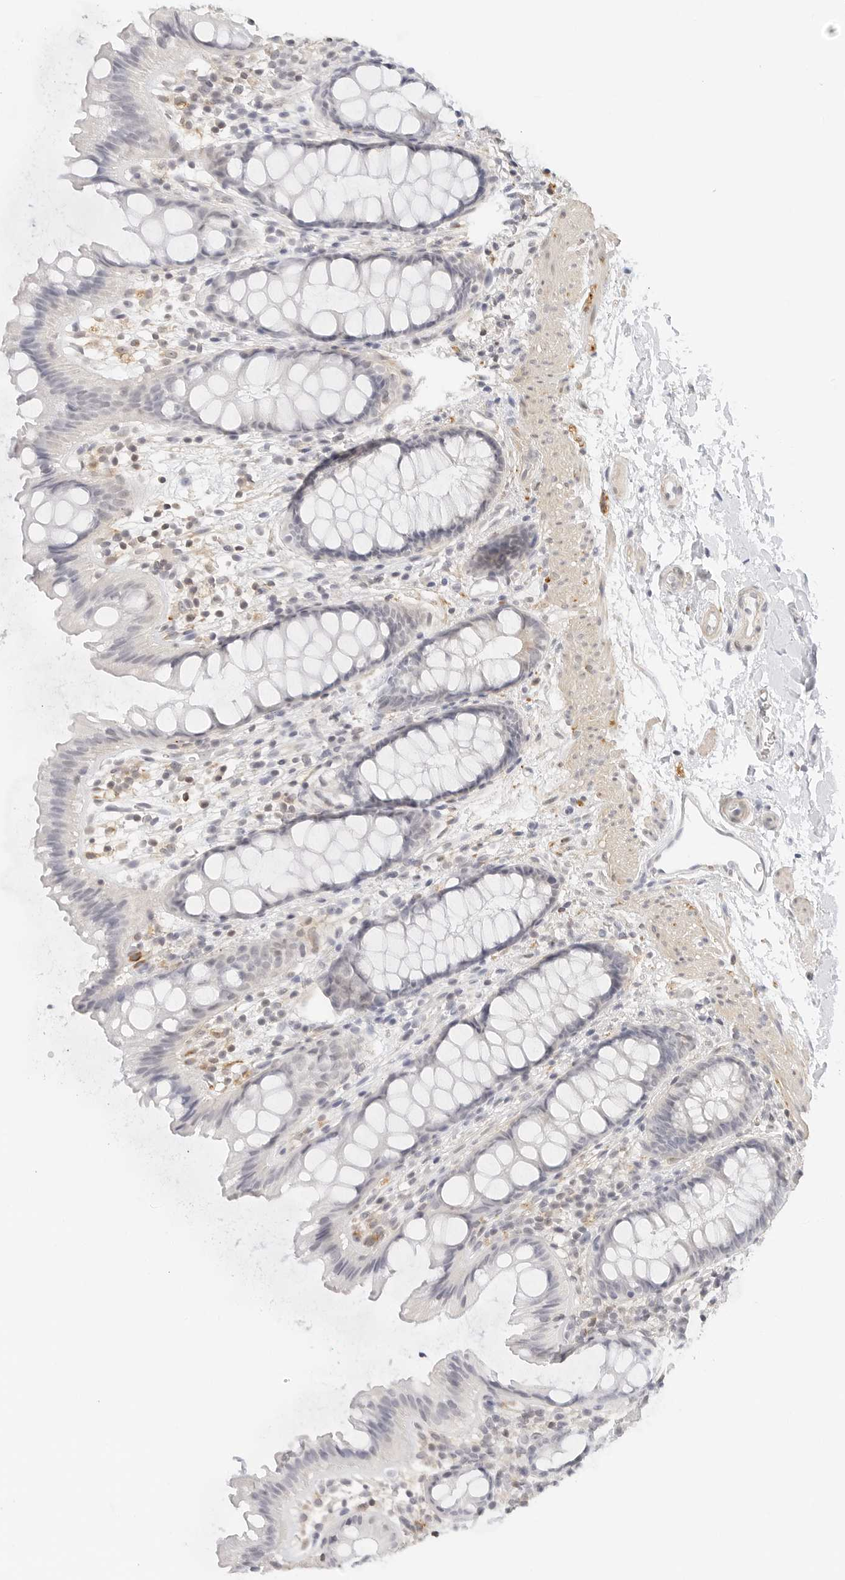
{"staining": {"intensity": "negative", "quantity": "none", "location": "none"}, "tissue": "rectum", "cell_type": "Glandular cells", "image_type": "normal", "snomed": [{"axis": "morphology", "description": "Normal tissue, NOS"}, {"axis": "topography", "description": "Rectum"}], "caption": "This is an immunohistochemistry histopathology image of normal human rectum. There is no staining in glandular cells.", "gene": "PCDH19", "patient": {"sex": "female", "age": 65}}